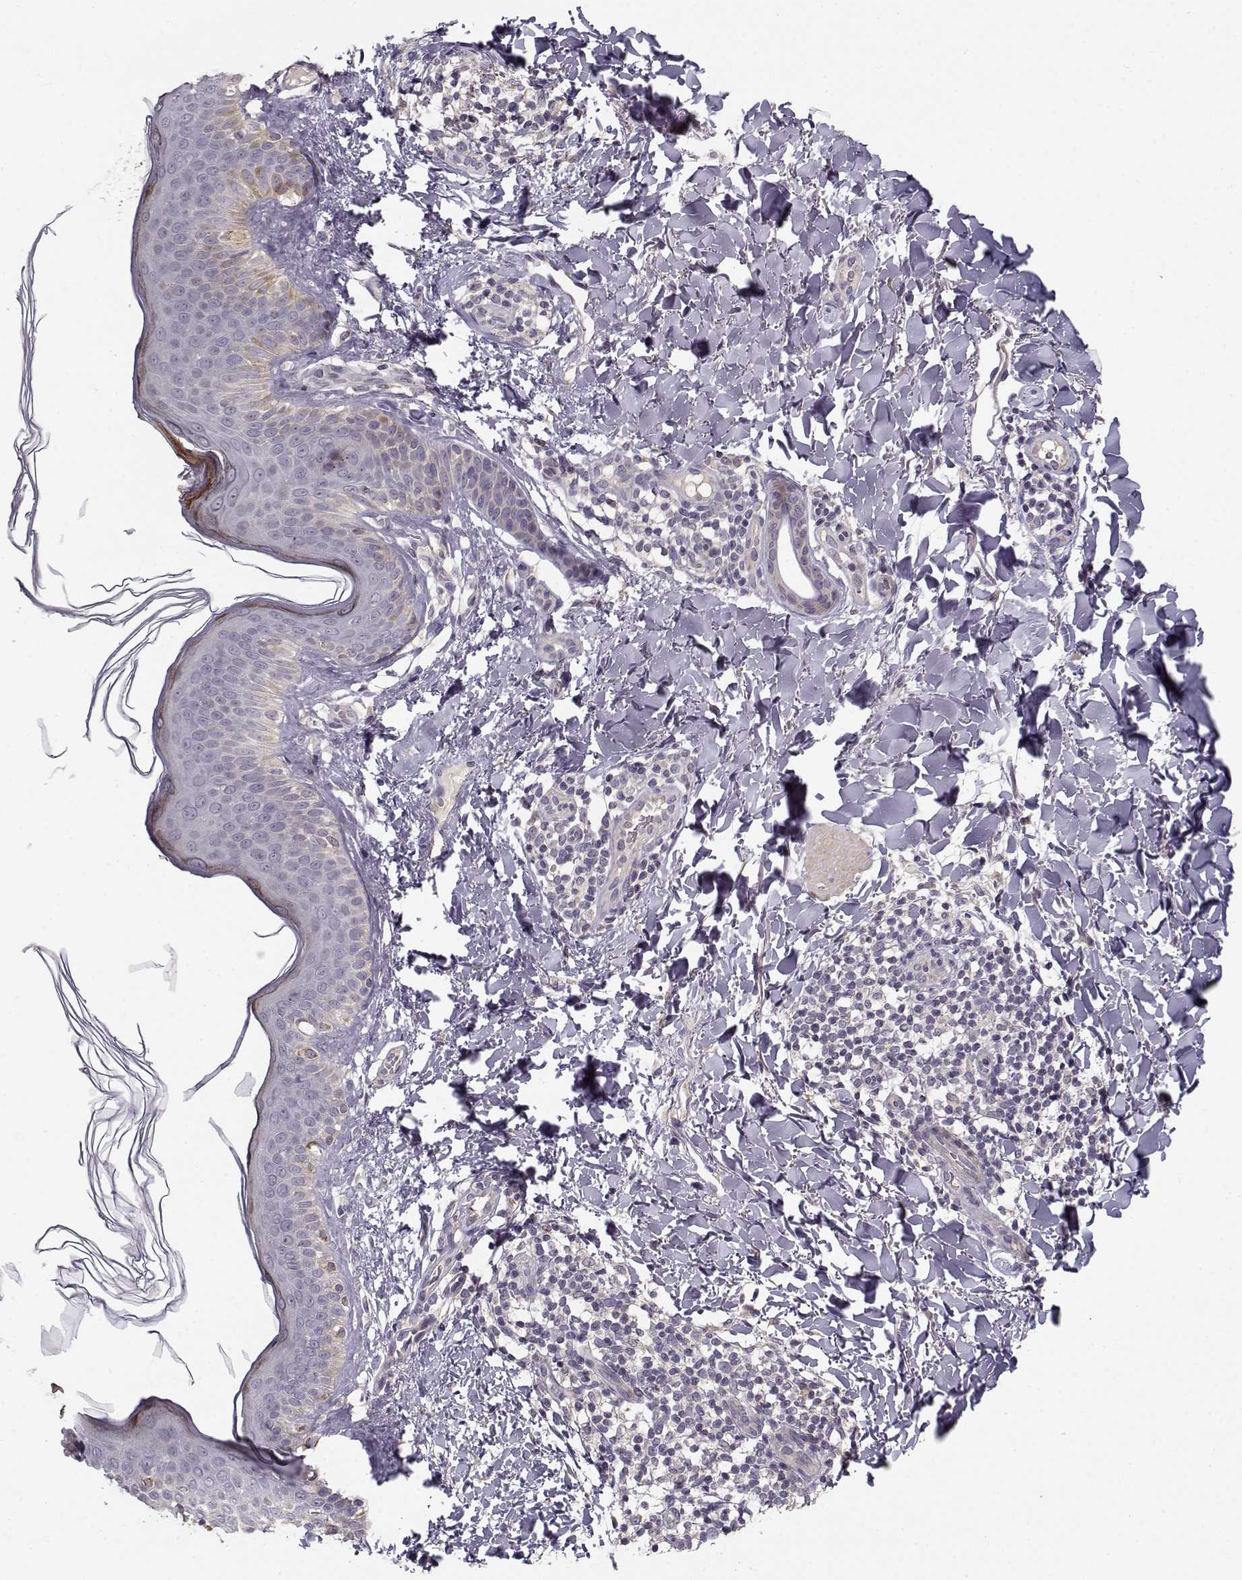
{"staining": {"intensity": "negative", "quantity": "none", "location": "none"}, "tissue": "skin cancer", "cell_type": "Tumor cells", "image_type": "cancer", "snomed": [{"axis": "morphology", "description": "Normal tissue, NOS"}, {"axis": "morphology", "description": "Basal cell carcinoma"}, {"axis": "topography", "description": "Skin"}], "caption": "Skin basal cell carcinoma stained for a protein using immunohistochemistry demonstrates no staining tumor cells.", "gene": "ENTPD8", "patient": {"sex": "male", "age": 46}}